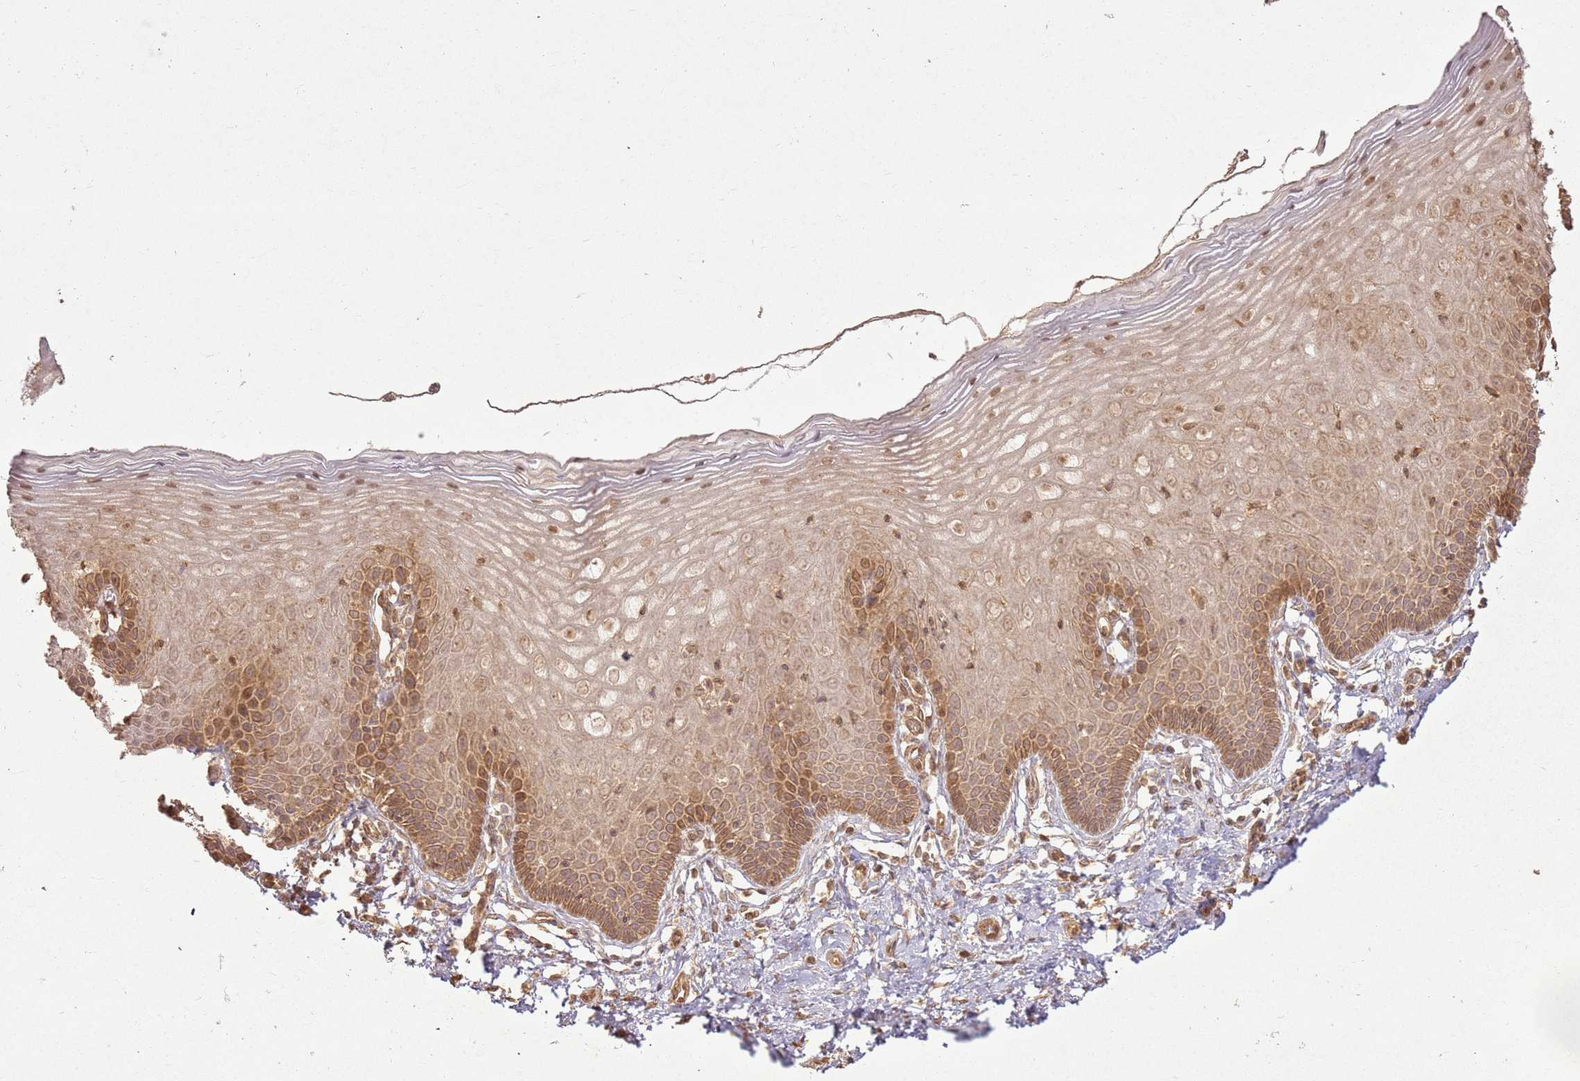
{"staining": {"intensity": "moderate", "quantity": "25%-75%", "location": "cytoplasmic/membranous,nuclear"}, "tissue": "cervix", "cell_type": "Glandular cells", "image_type": "normal", "snomed": [{"axis": "morphology", "description": "Normal tissue, NOS"}, {"axis": "topography", "description": "Cervix"}], "caption": "Glandular cells exhibit moderate cytoplasmic/membranous,nuclear expression in approximately 25%-75% of cells in normal cervix. Nuclei are stained in blue.", "gene": "ZNF776", "patient": {"sex": "female", "age": 36}}